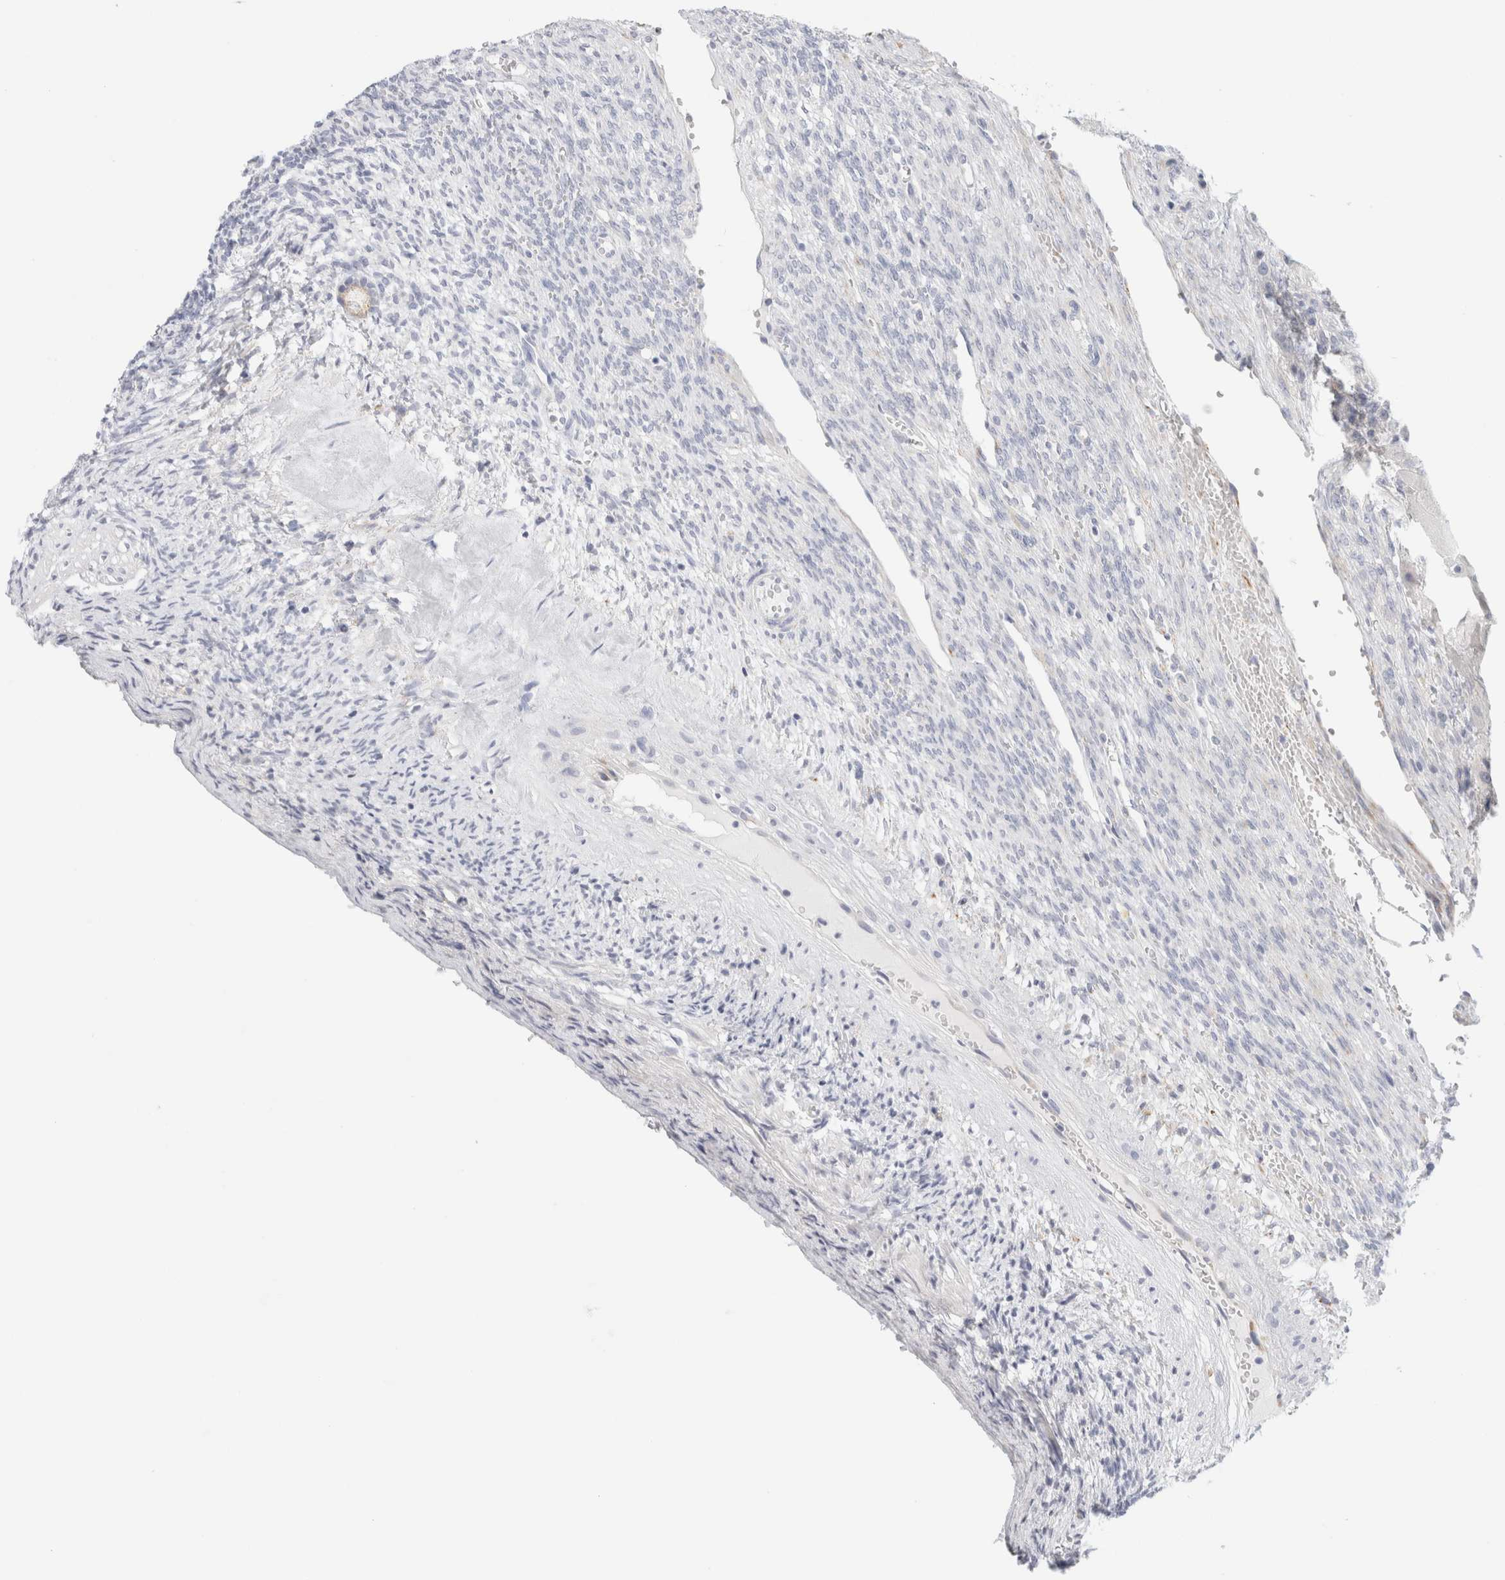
{"staining": {"intensity": "negative", "quantity": "none", "location": "none"}, "tissue": "ovary", "cell_type": "Follicle cells", "image_type": "normal", "snomed": [{"axis": "morphology", "description": "Normal tissue, NOS"}, {"axis": "topography", "description": "Ovary"}], "caption": "Immunohistochemistry of normal human ovary displays no staining in follicle cells.", "gene": "RTN4", "patient": {"sex": "female", "age": 34}}